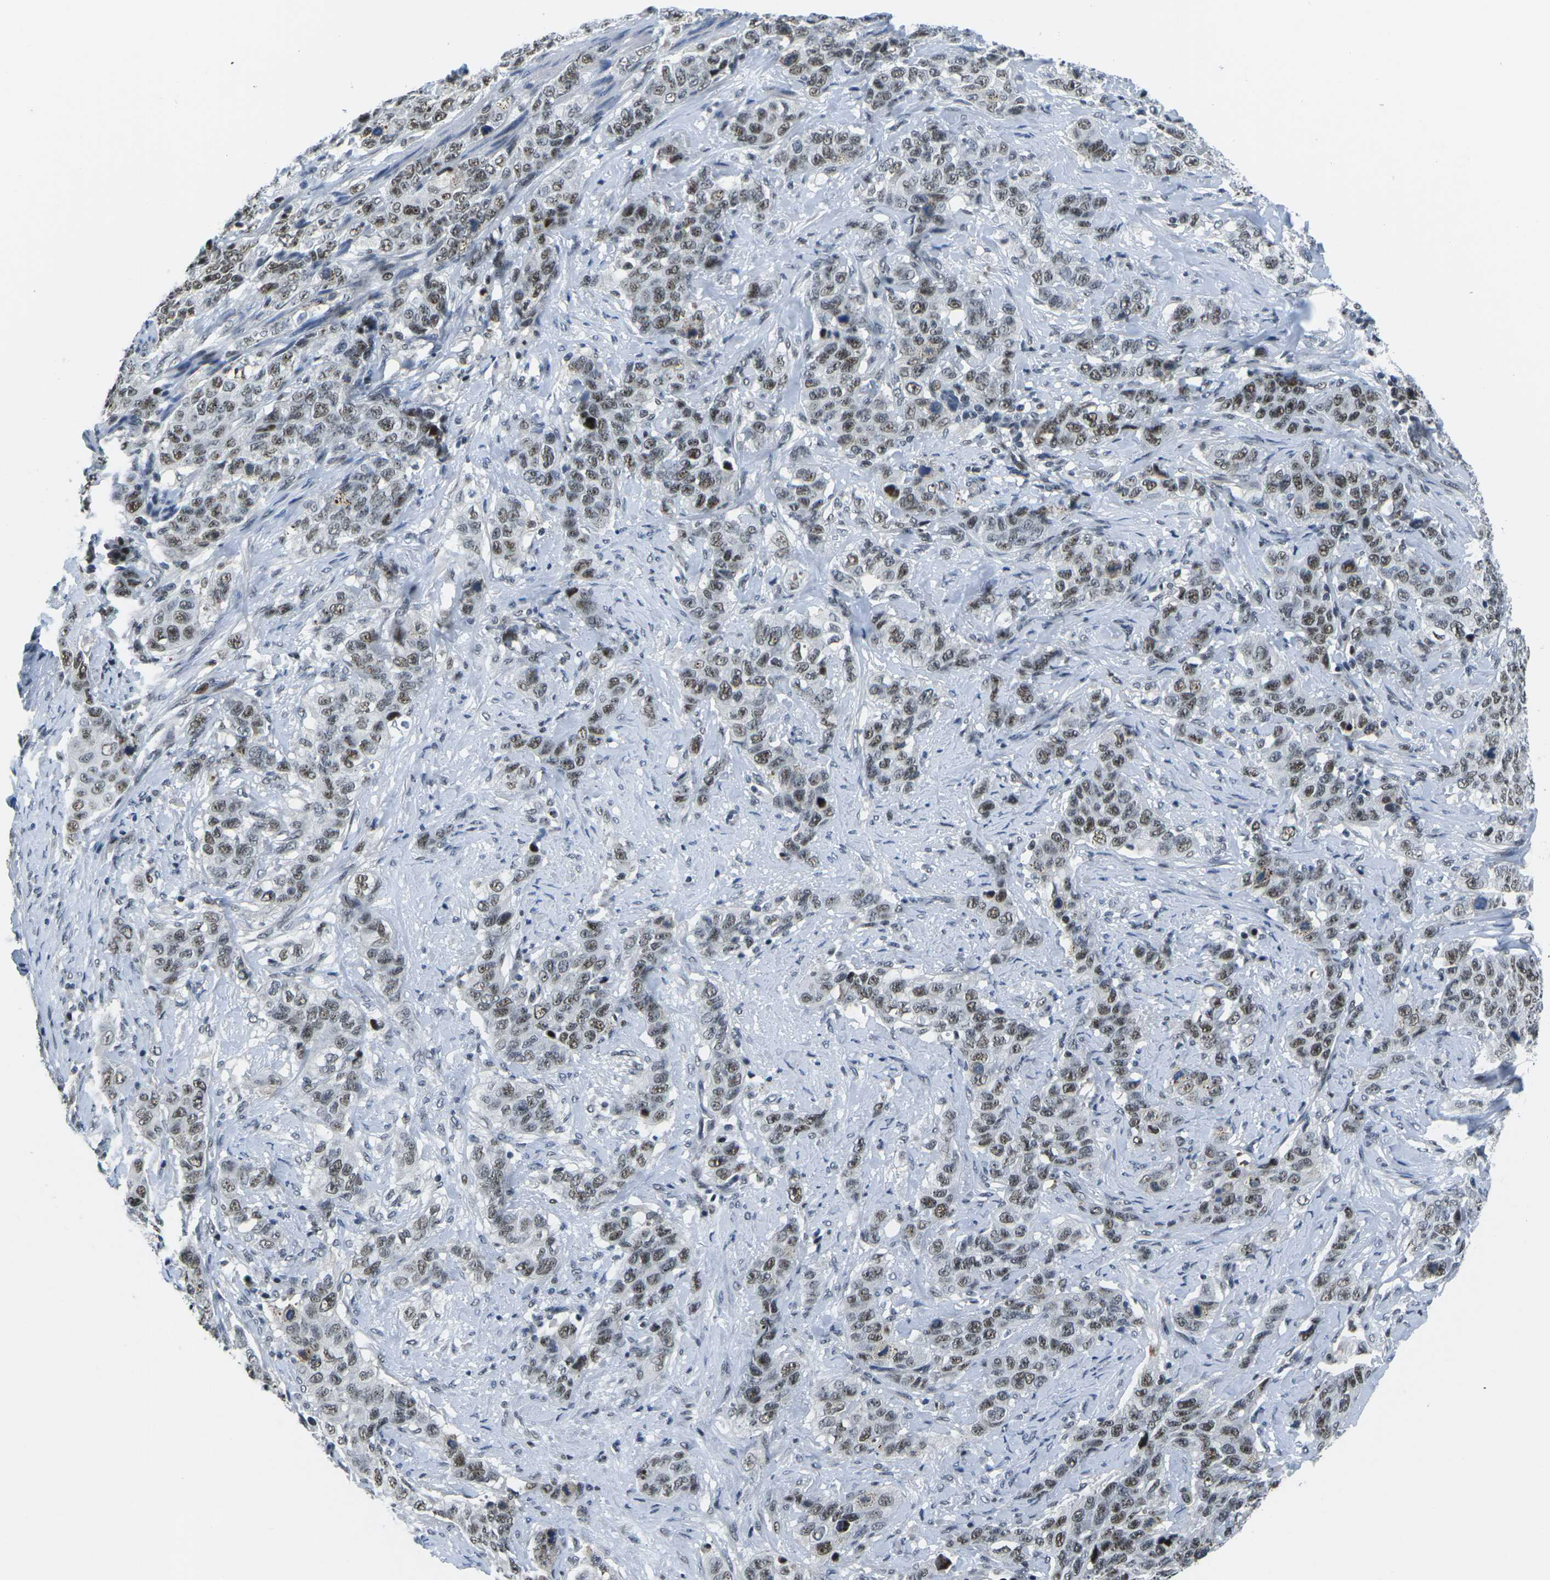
{"staining": {"intensity": "moderate", "quantity": ">75%", "location": "nuclear"}, "tissue": "stomach cancer", "cell_type": "Tumor cells", "image_type": "cancer", "snomed": [{"axis": "morphology", "description": "Adenocarcinoma, NOS"}, {"axis": "topography", "description": "Stomach"}], "caption": "Immunohistochemical staining of human adenocarcinoma (stomach) reveals medium levels of moderate nuclear staining in about >75% of tumor cells.", "gene": "PRPF8", "patient": {"sex": "male", "age": 48}}